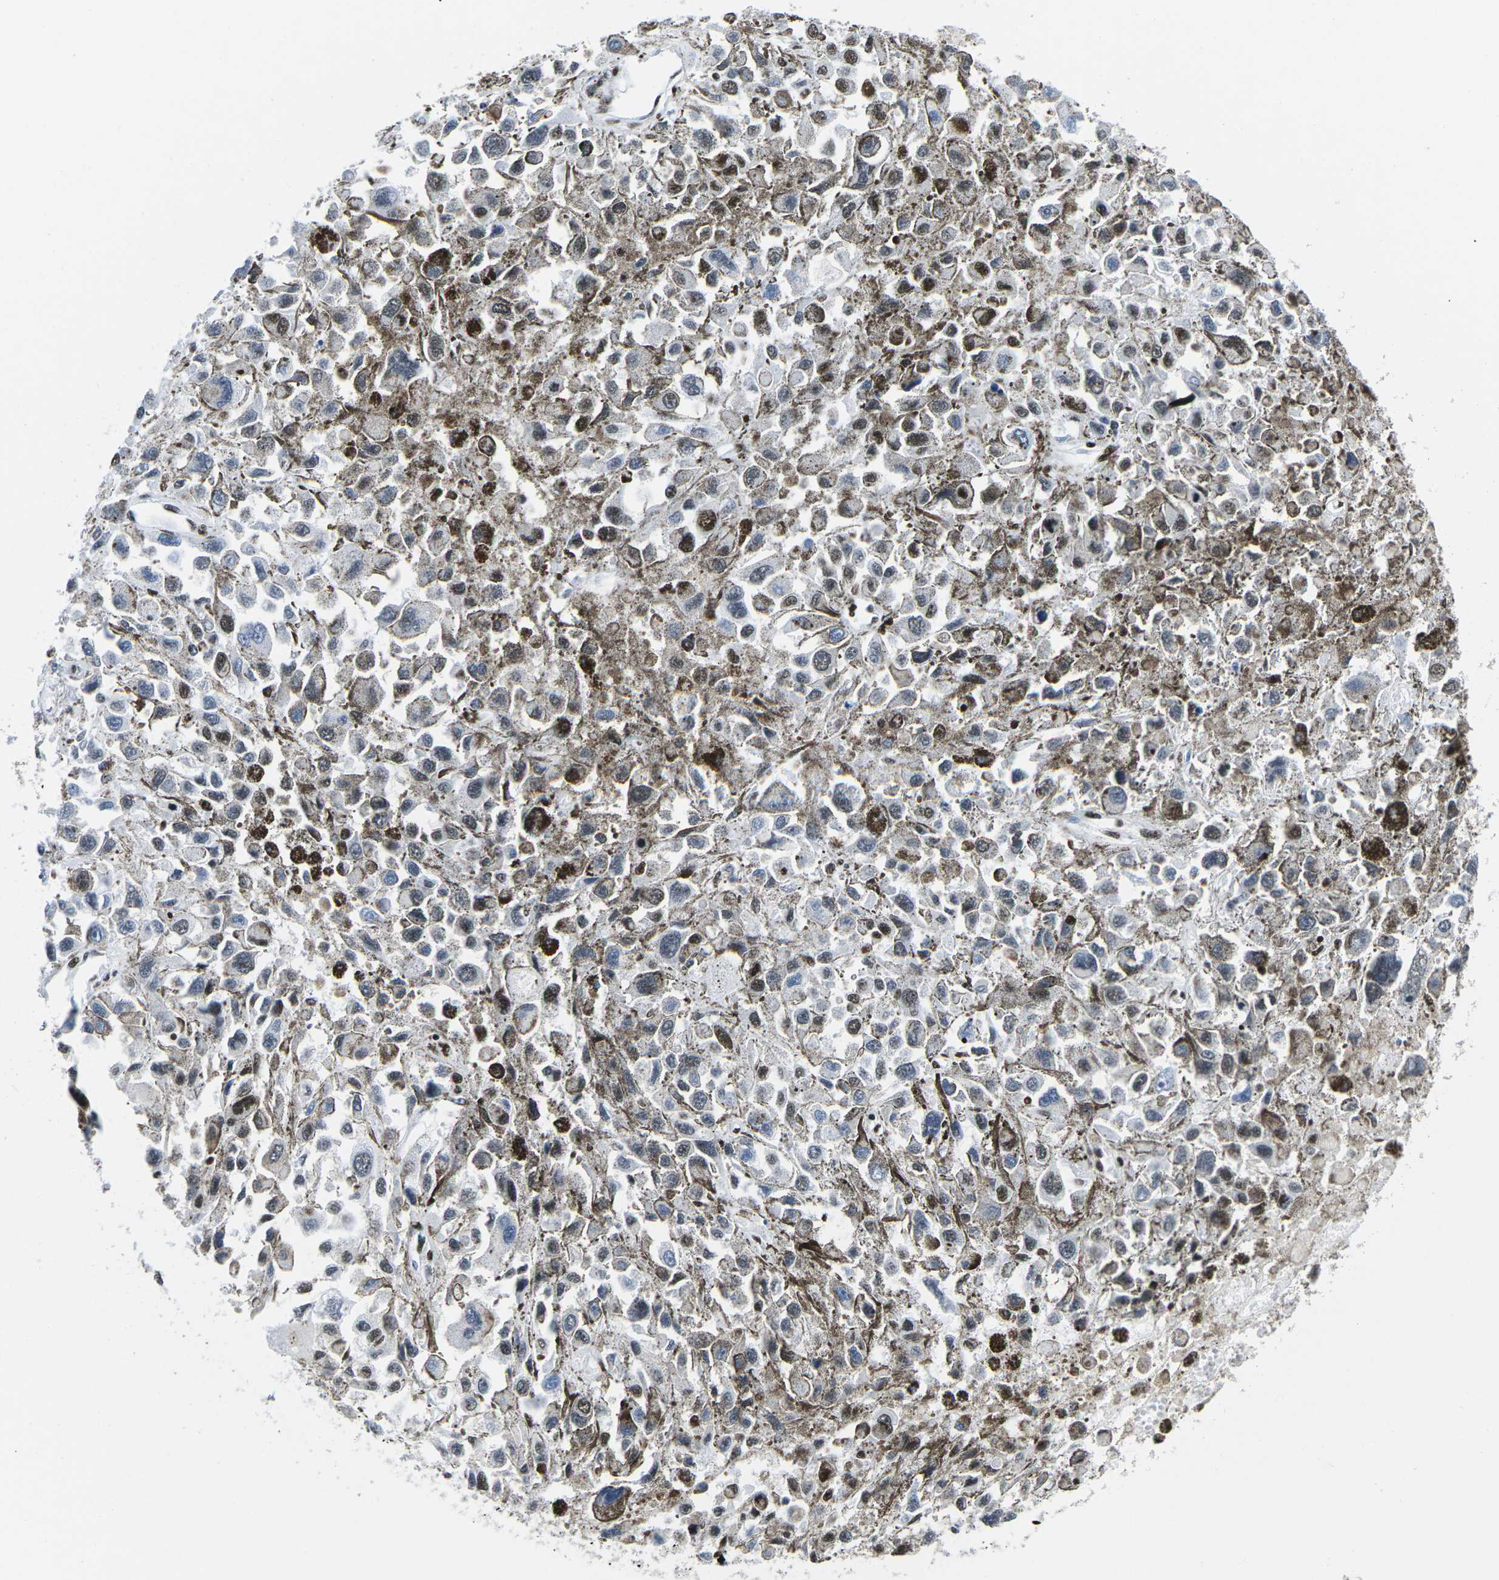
{"staining": {"intensity": "moderate", "quantity": "<25%", "location": "nuclear"}, "tissue": "melanoma", "cell_type": "Tumor cells", "image_type": "cancer", "snomed": [{"axis": "morphology", "description": "Malignant melanoma, Metastatic site"}, {"axis": "topography", "description": "Lymph node"}], "caption": "Immunohistochemical staining of human malignant melanoma (metastatic site) demonstrates moderate nuclear protein staining in approximately <25% of tumor cells.", "gene": "ATF1", "patient": {"sex": "male", "age": 59}}